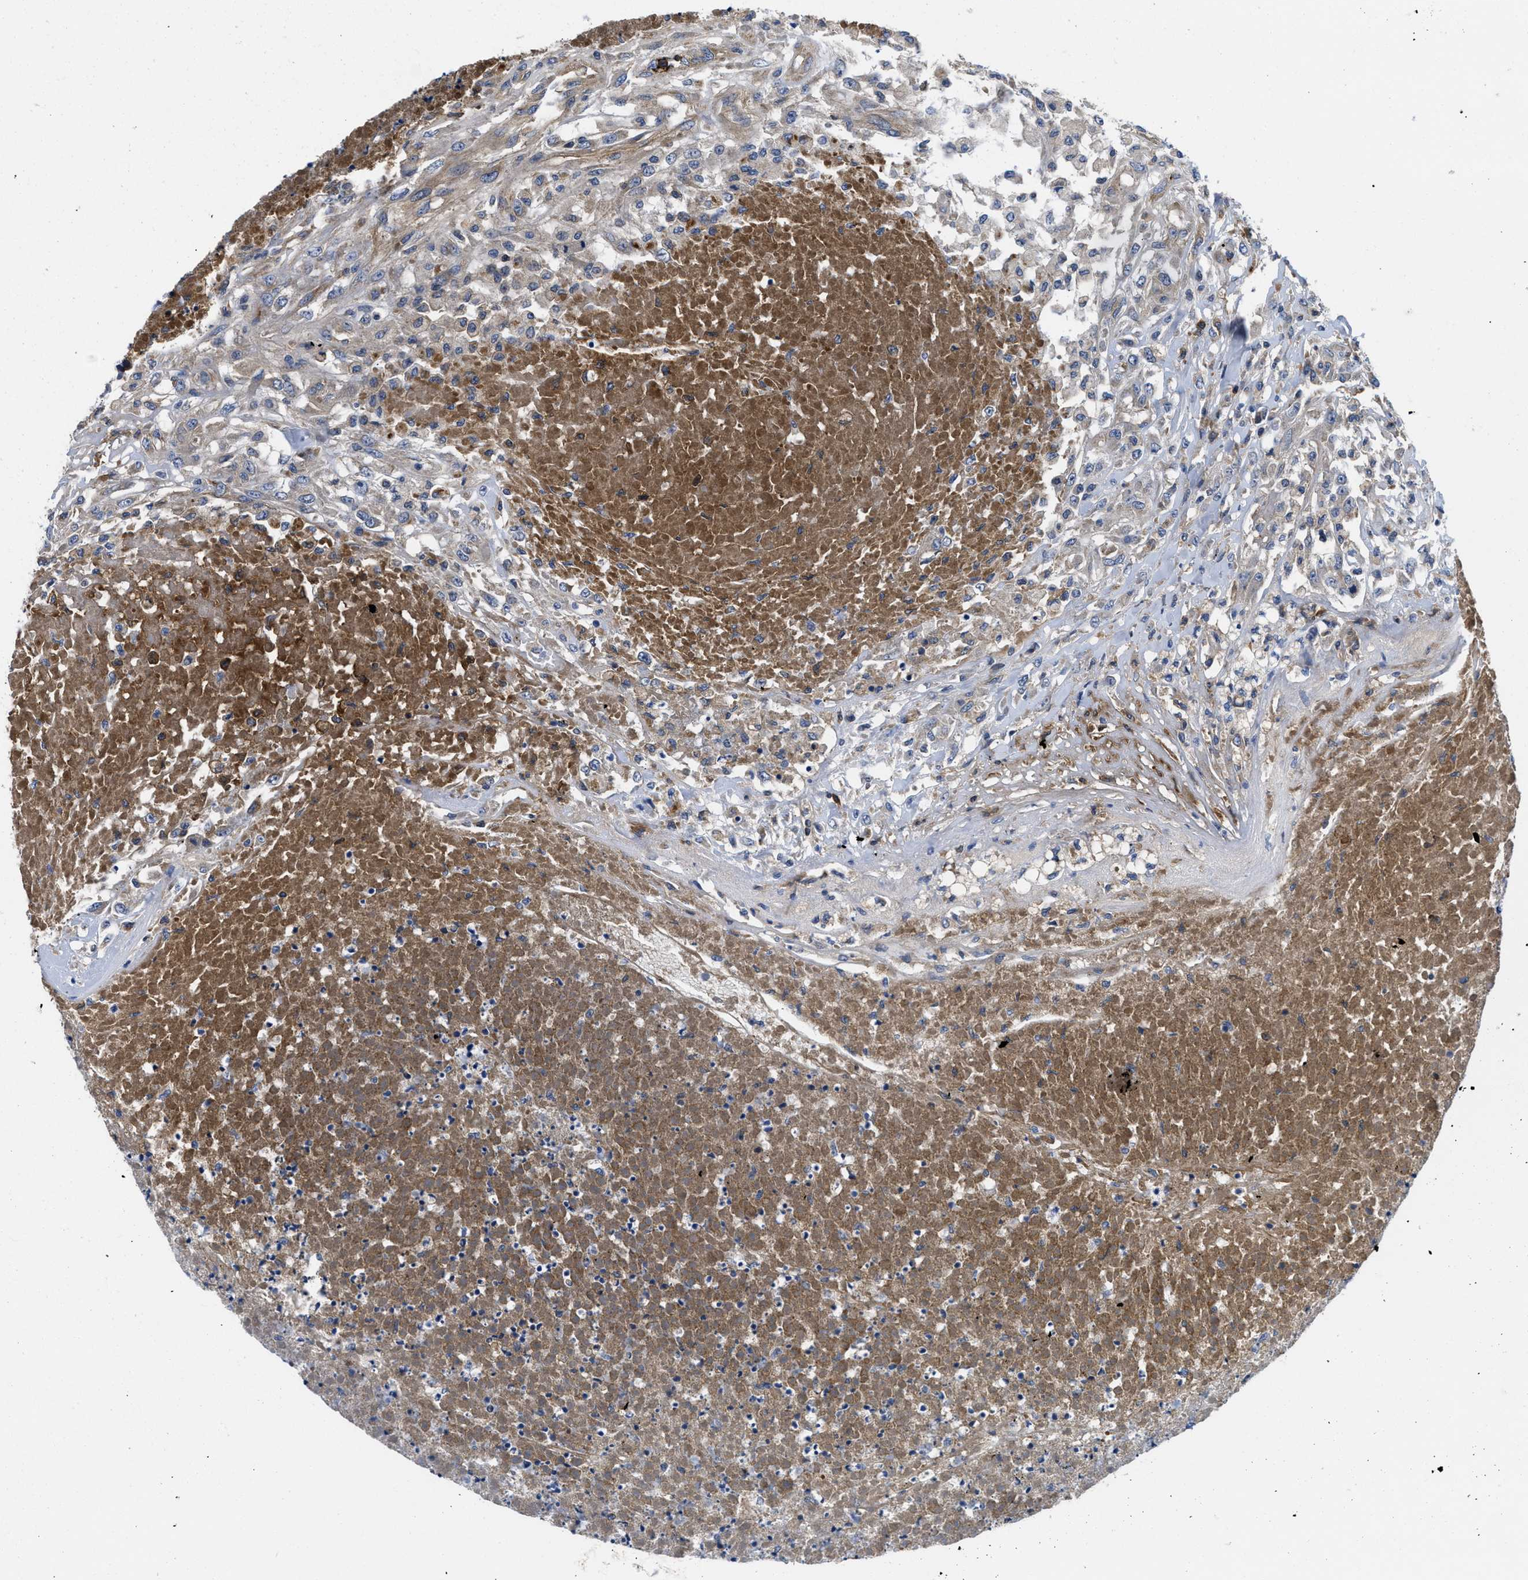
{"staining": {"intensity": "weak", "quantity": "25%-75%", "location": "cytoplasmic/membranous"}, "tissue": "testis cancer", "cell_type": "Tumor cells", "image_type": "cancer", "snomed": [{"axis": "morphology", "description": "Seminoma, NOS"}, {"axis": "topography", "description": "Testis"}], "caption": "Weak cytoplasmic/membranous expression for a protein is identified in approximately 25%-75% of tumor cells of testis cancer using IHC.", "gene": "GALK1", "patient": {"sex": "male", "age": 59}}